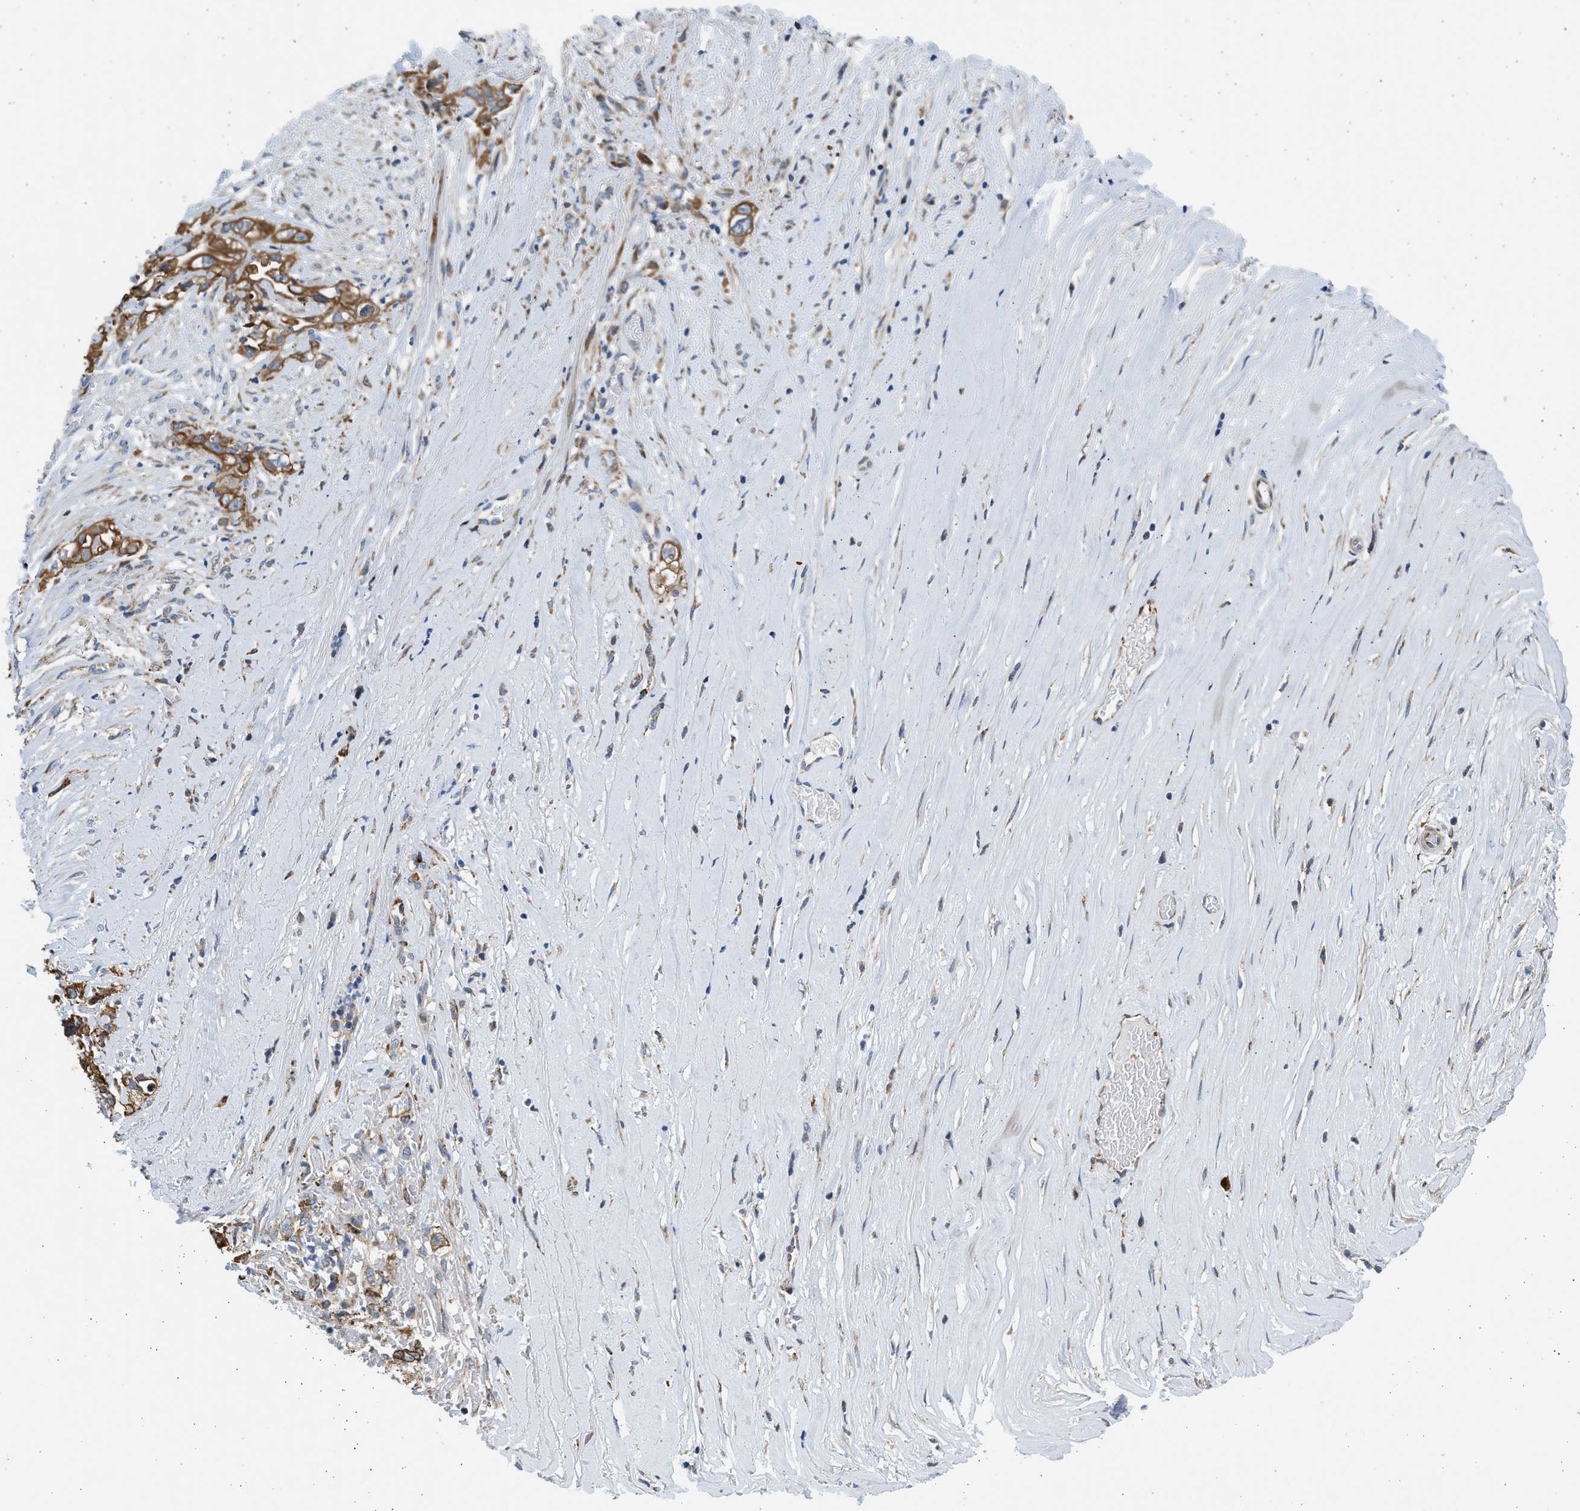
{"staining": {"intensity": "strong", "quantity": ">75%", "location": "cytoplasmic/membranous"}, "tissue": "liver cancer", "cell_type": "Tumor cells", "image_type": "cancer", "snomed": [{"axis": "morphology", "description": "Cholangiocarcinoma"}, {"axis": "topography", "description": "Liver"}], "caption": "Liver cancer (cholangiocarcinoma) stained with DAB immunohistochemistry exhibits high levels of strong cytoplasmic/membranous staining in approximately >75% of tumor cells.", "gene": "PLD2", "patient": {"sex": "female", "age": 70}}